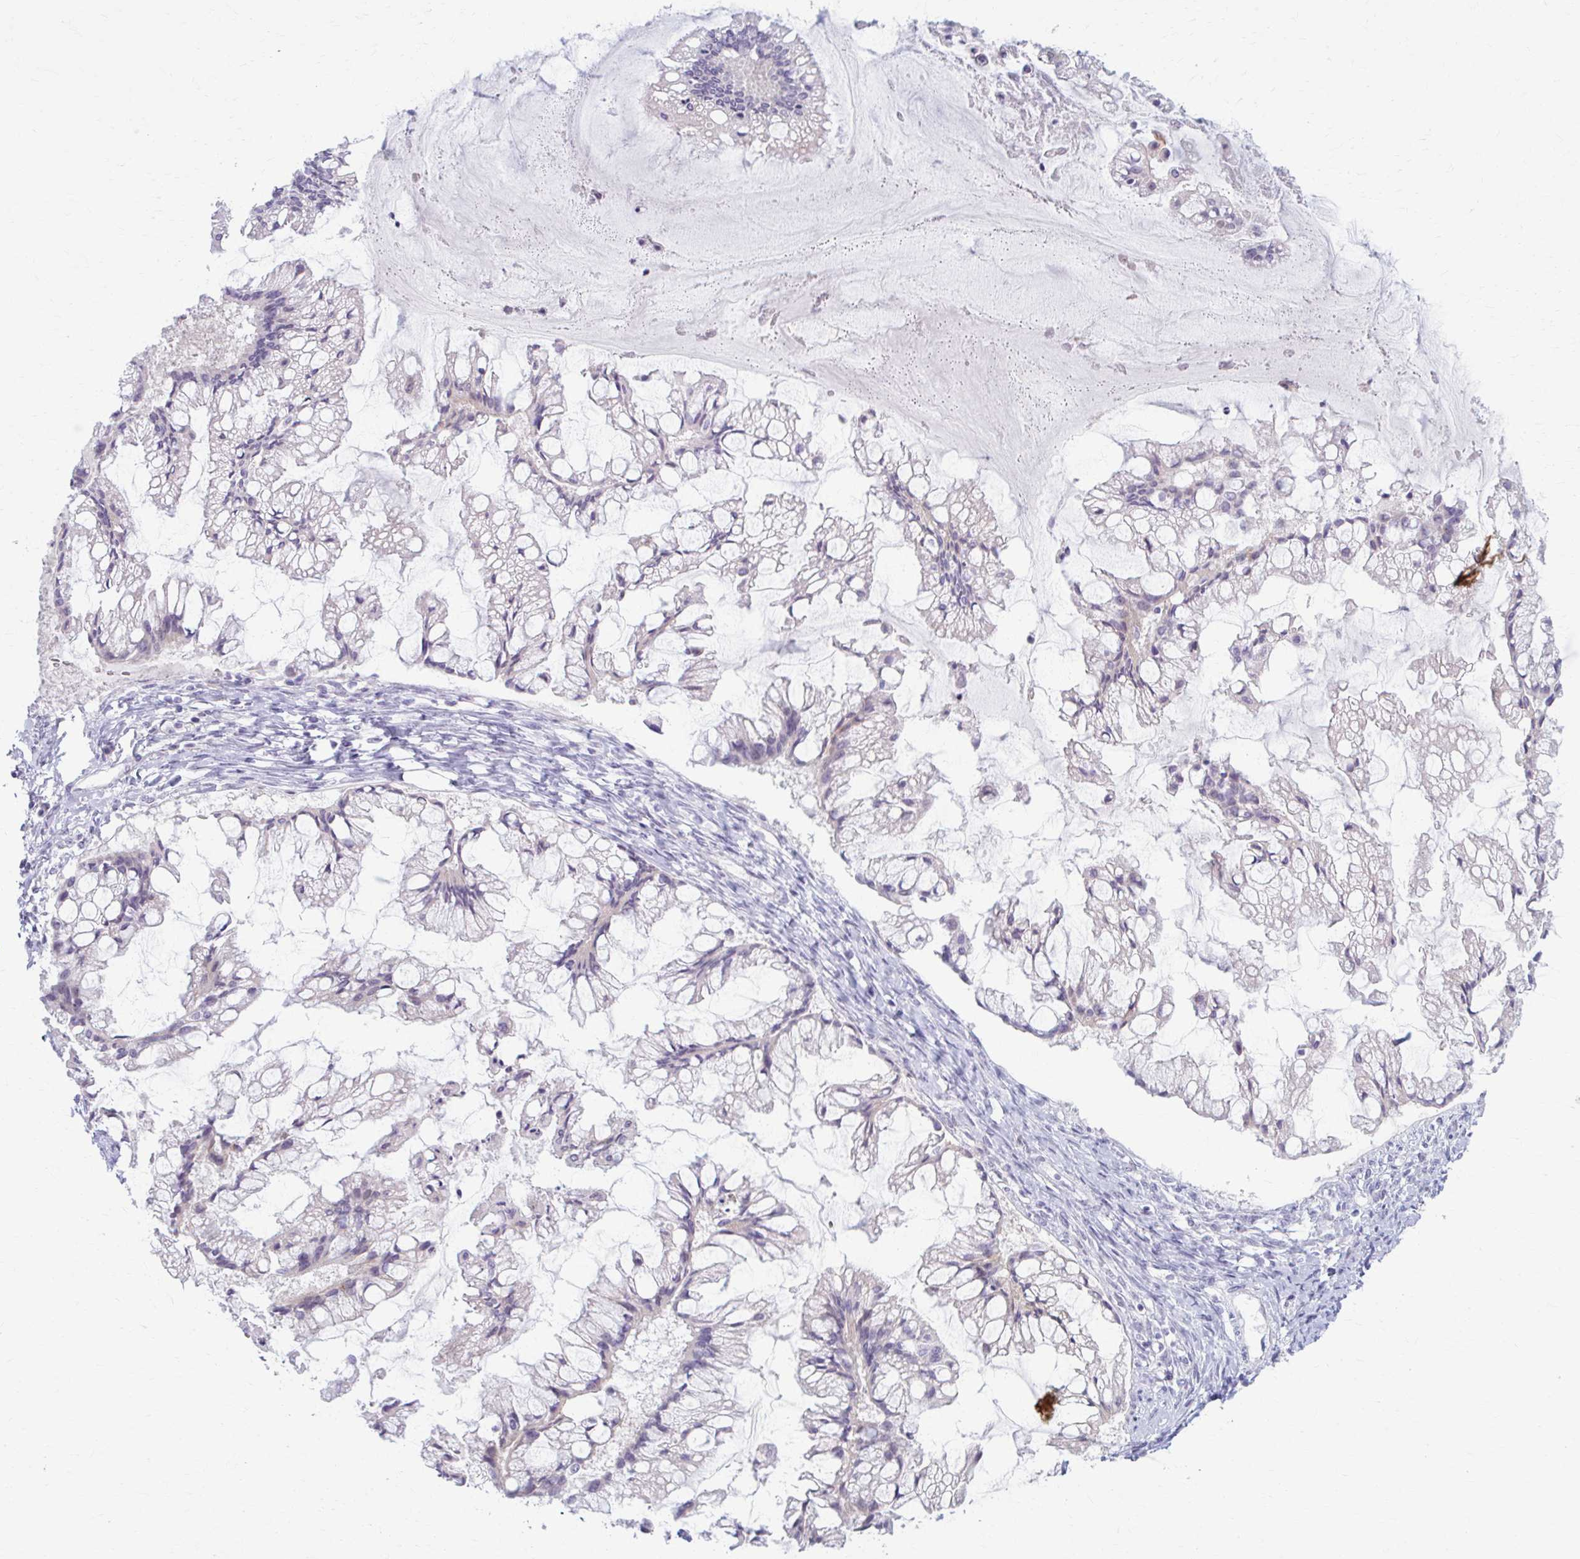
{"staining": {"intensity": "negative", "quantity": "none", "location": "none"}, "tissue": "ovarian cancer", "cell_type": "Tumor cells", "image_type": "cancer", "snomed": [{"axis": "morphology", "description": "Cystadenocarcinoma, mucinous, NOS"}, {"axis": "topography", "description": "Ovary"}], "caption": "Tumor cells are negative for brown protein staining in mucinous cystadenocarcinoma (ovarian).", "gene": "LDLRAP1", "patient": {"sex": "female", "age": 73}}